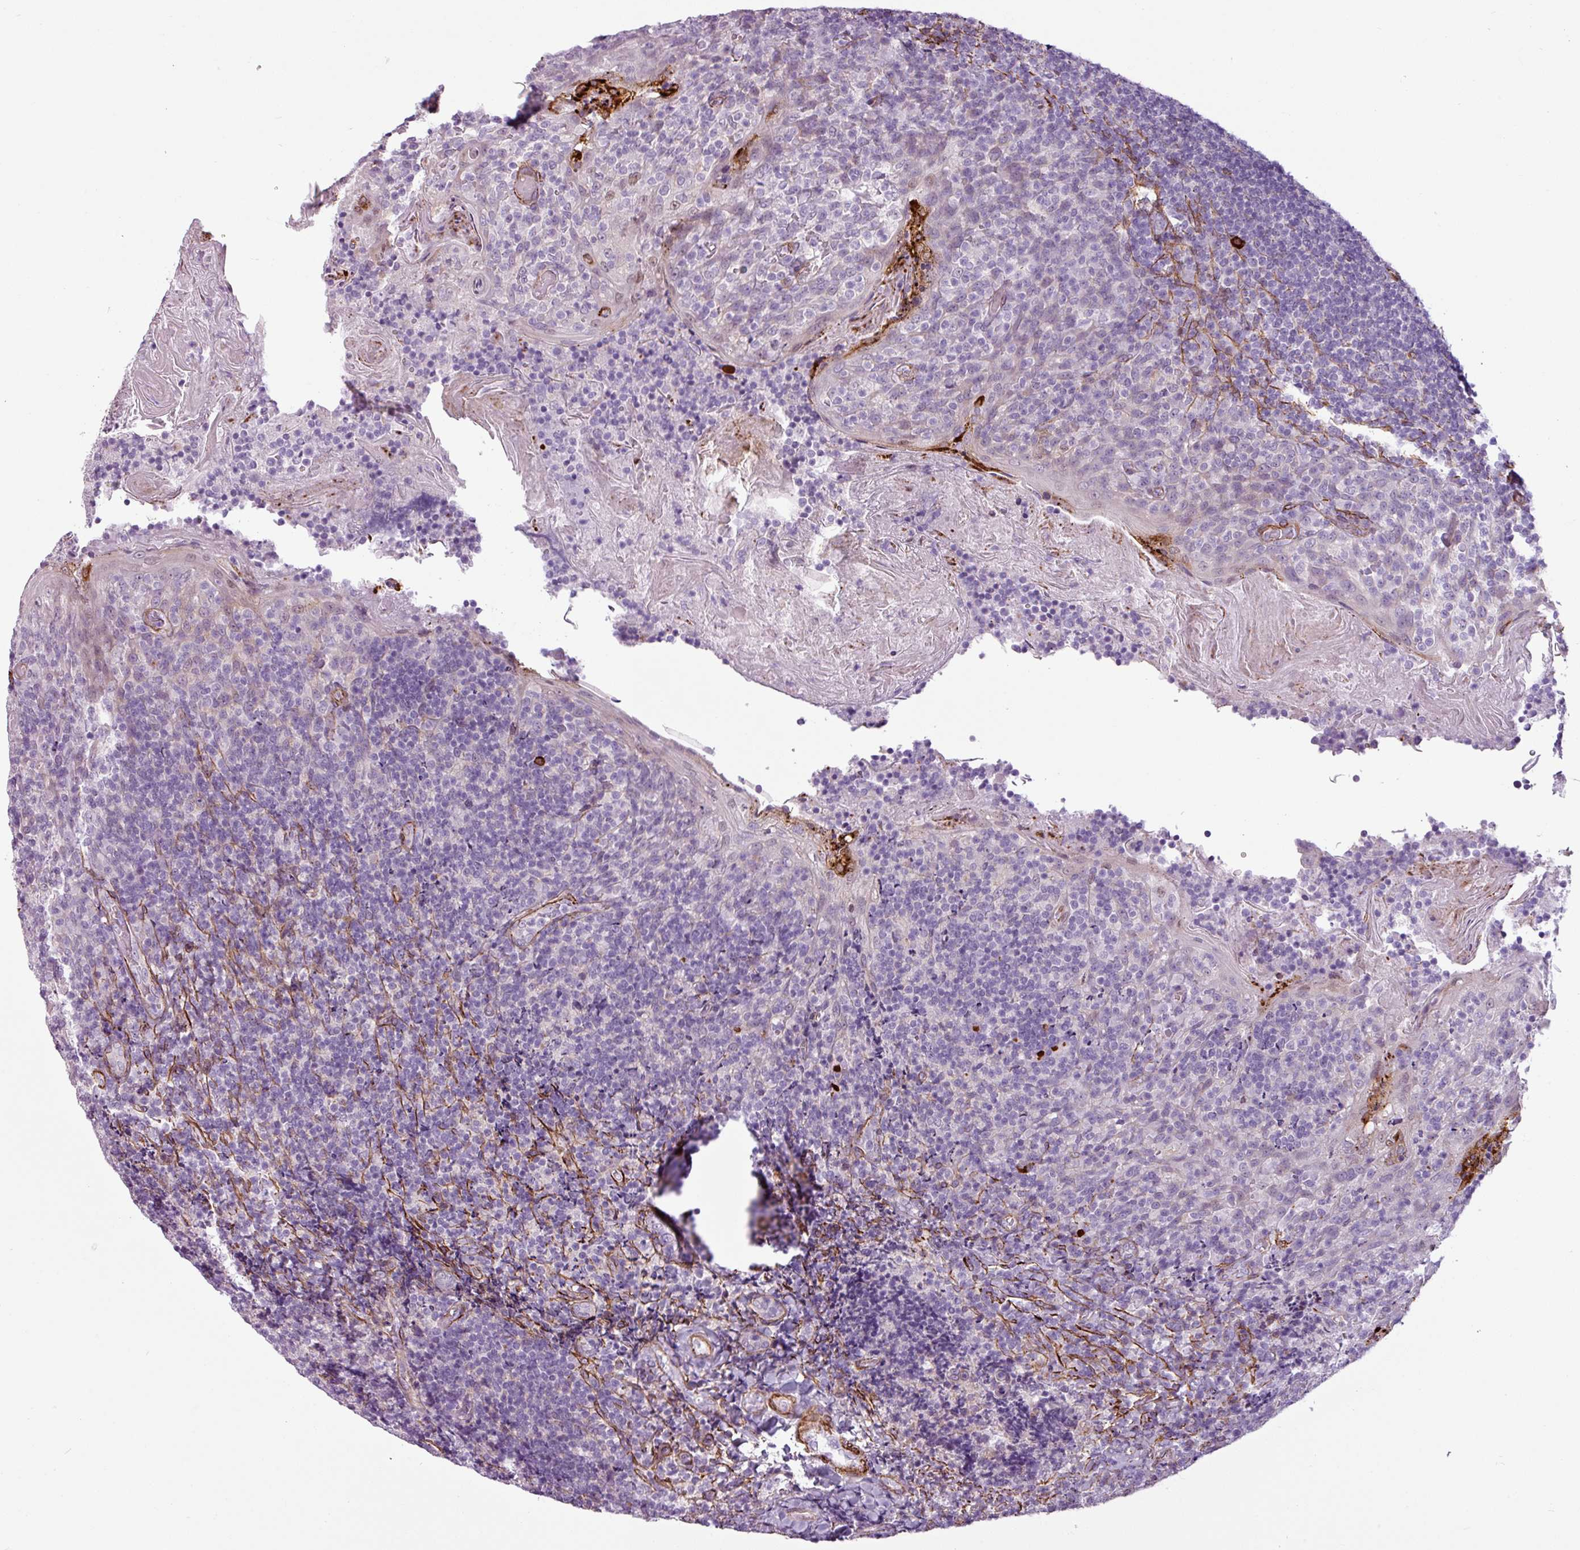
{"staining": {"intensity": "moderate", "quantity": "<25%", "location": "nuclear"}, "tissue": "tonsil", "cell_type": "Germinal center cells", "image_type": "normal", "snomed": [{"axis": "morphology", "description": "Normal tissue, NOS"}, {"axis": "topography", "description": "Tonsil"}], "caption": "IHC (DAB (3,3'-diaminobenzidine)) staining of benign human tonsil demonstrates moderate nuclear protein staining in approximately <25% of germinal center cells.", "gene": "ATP10A", "patient": {"sex": "female", "age": 10}}